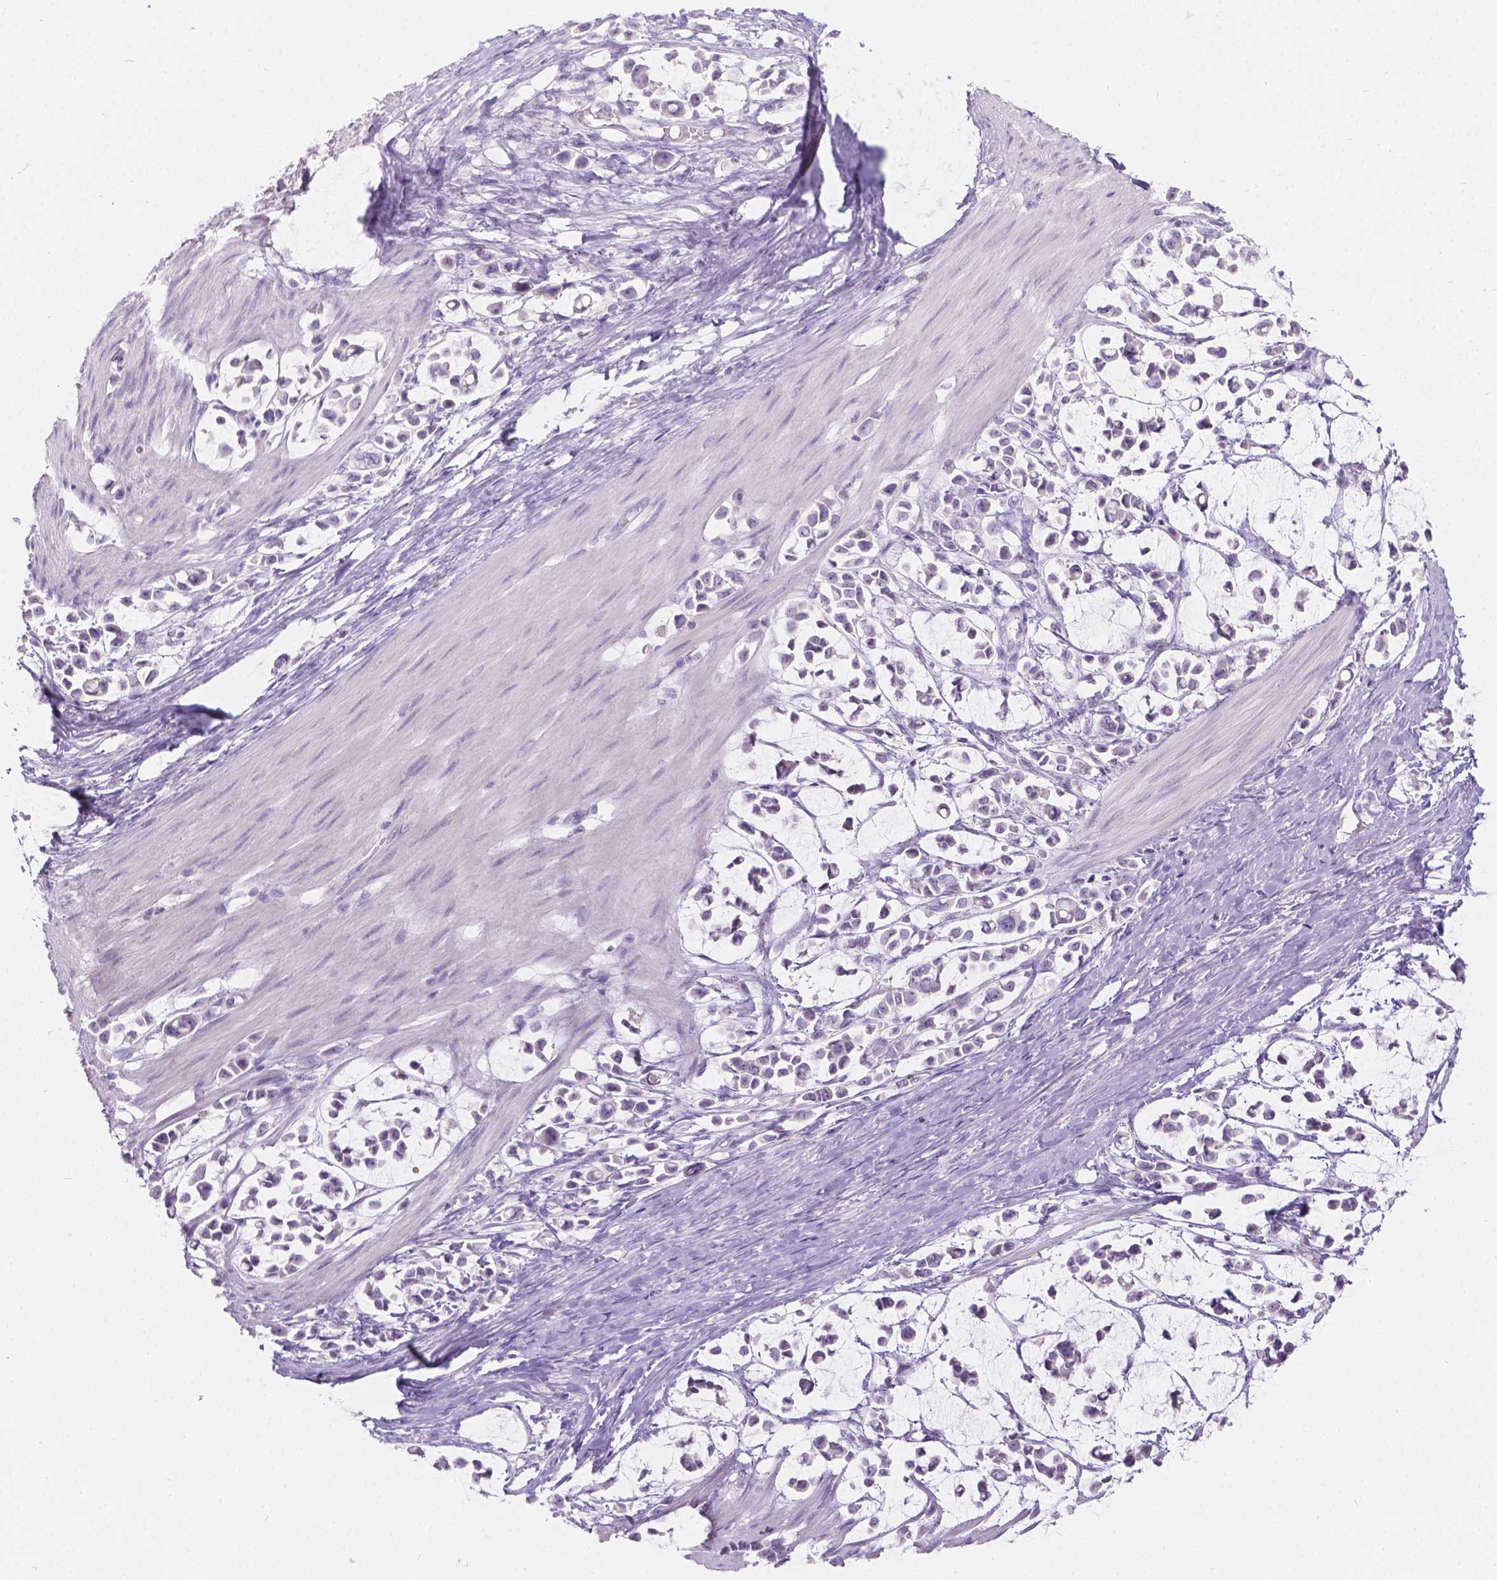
{"staining": {"intensity": "negative", "quantity": "none", "location": "none"}, "tissue": "stomach cancer", "cell_type": "Tumor cells", "image_type": "cancer", "snomed": [{"axis": "morphology", "description": "Adenocarcinoma, NOS"}, {"axis": "topography", "description": "Stomach"}], "caption": "An image of stomach adenocarcinoma stained for a protein demonstrates no brown staining in tumor cells.", "gene": "HTN3", "patient": {"sex": "male", "age": 82}}